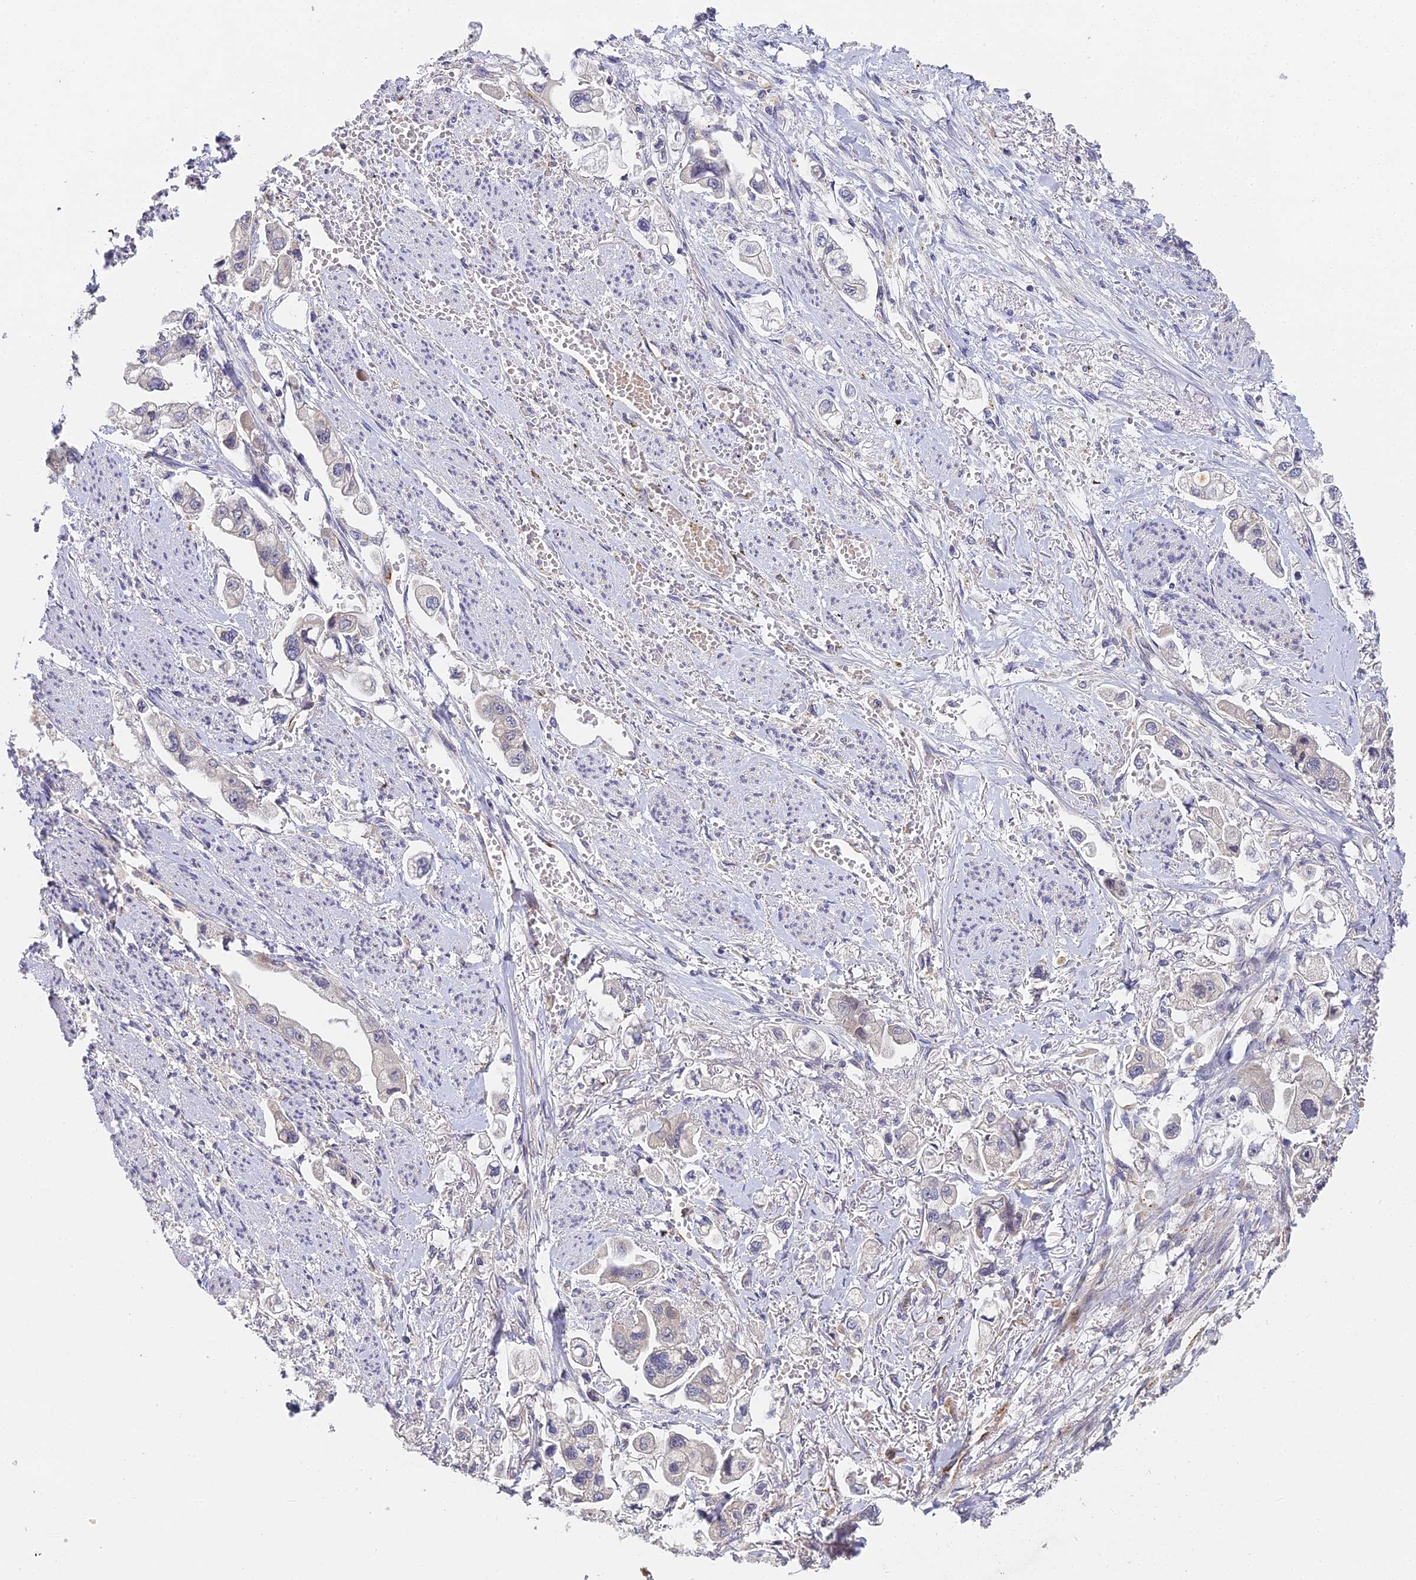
{"staining": {"intensity": "negative", "quantity": "none", "location": "none"}, "tissue": "stomach cancer", "cell_type": "Tumor cells", "image_type": "cancer", "snomed": [{"axis": "morphology", "description": "Adenocarcinoma, NOS"}, {"axis": "topography", "description": "Stomach"}], "caption": "A micrograph of stomach cancer stained for a protein demonstrates no brown staining in tumor cells.", "gene": "DNAAF10", "patient": {"sex": "male", "age": 62}}